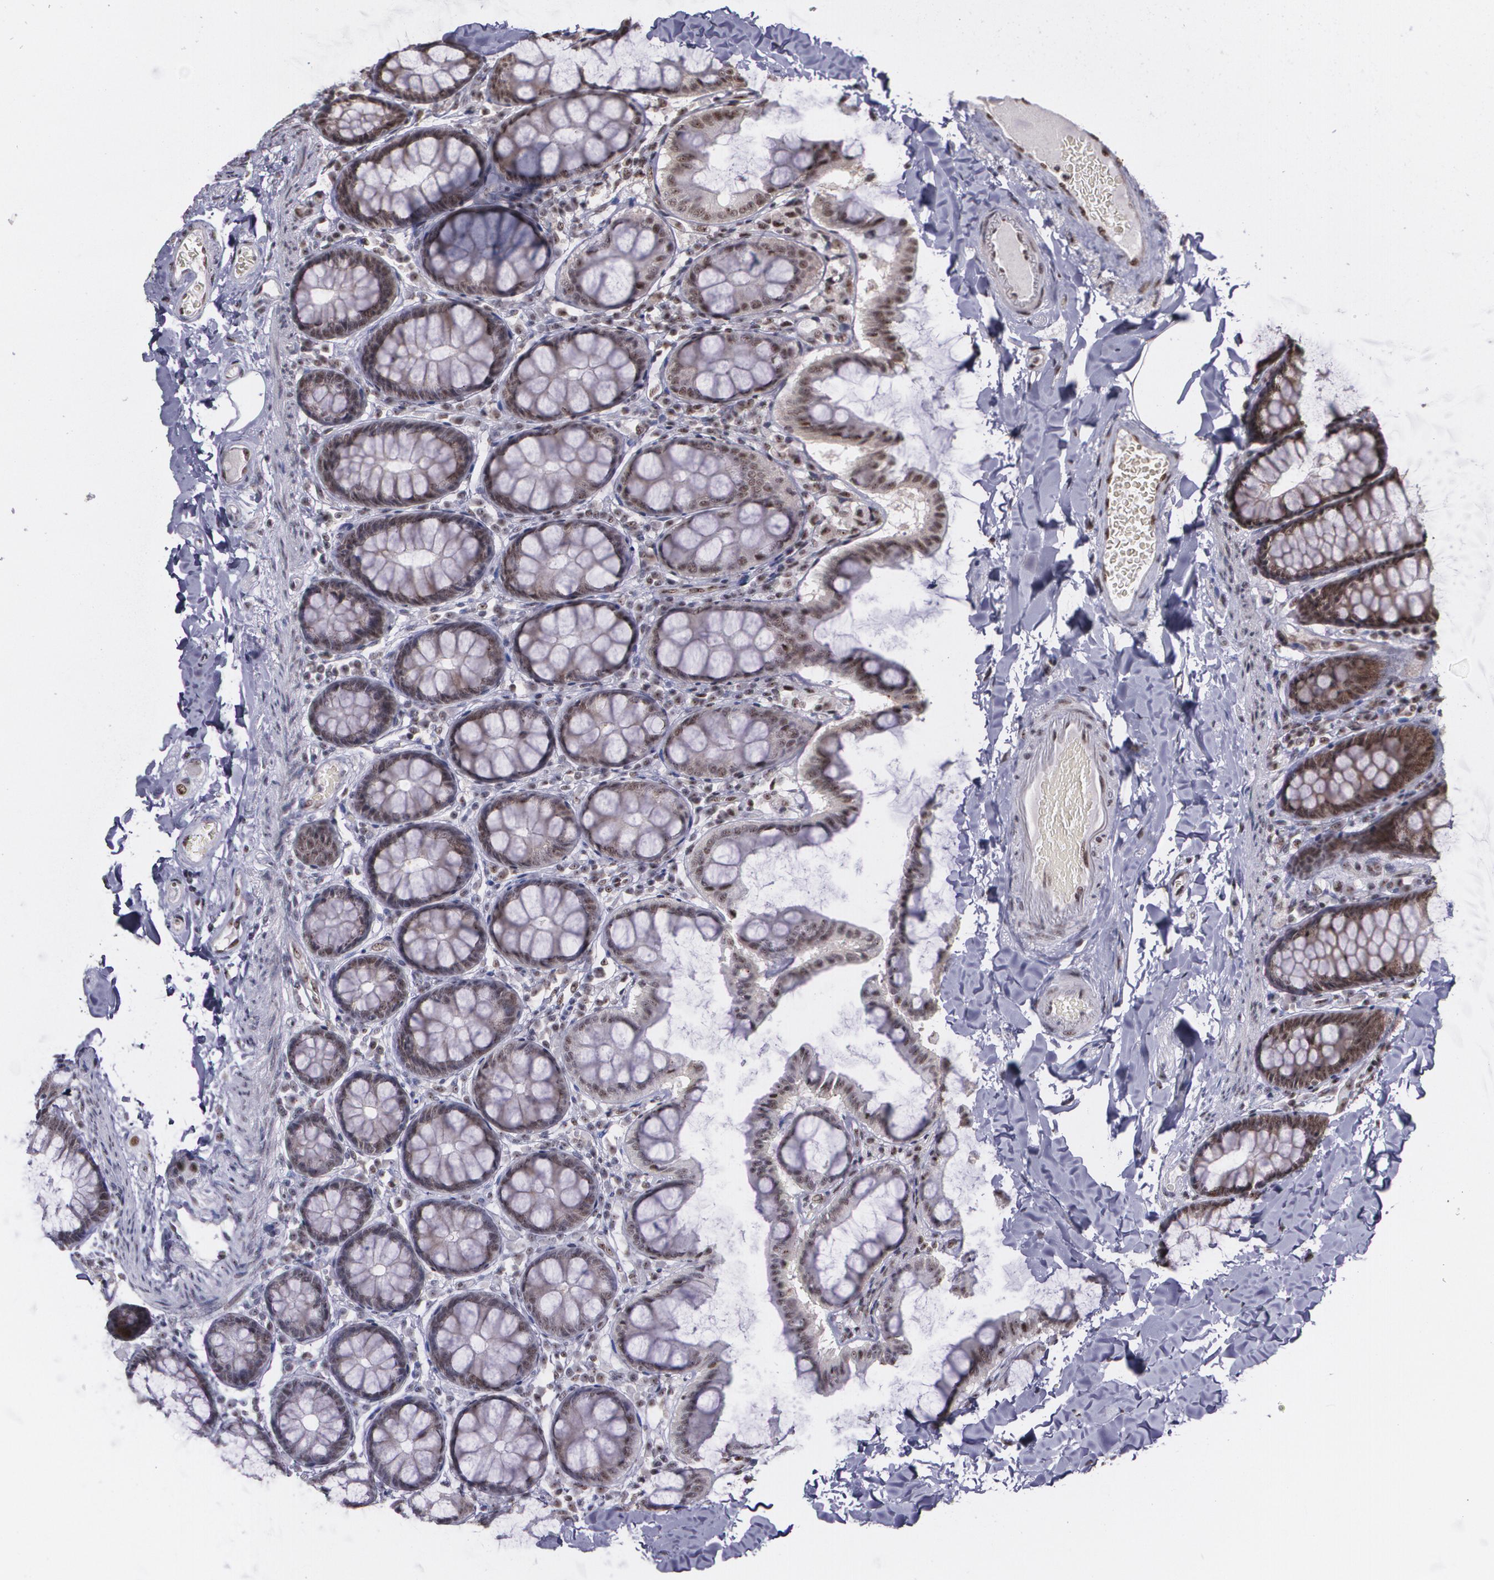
{"staining": {"intensity": "moderate", "quantity": ">75%", "location": "nuclear"}, "tissue": "colon", "cell_type": "Endothelial cells", "image_type": "normal", "snomed": [{"axis": "morphology", "description": "Normal tissue, NOS"}, {"axis": "topography", "description": "Colon"}], "caption": "IHC photomicrograph of unremarkable human colon stained for a protein (brown), which displays medium levels of moderate nuclear expression in approximately >75% of endothelial cells.", "gene": "C6orf15", "patient": {"sex": "female", "age": 61}}